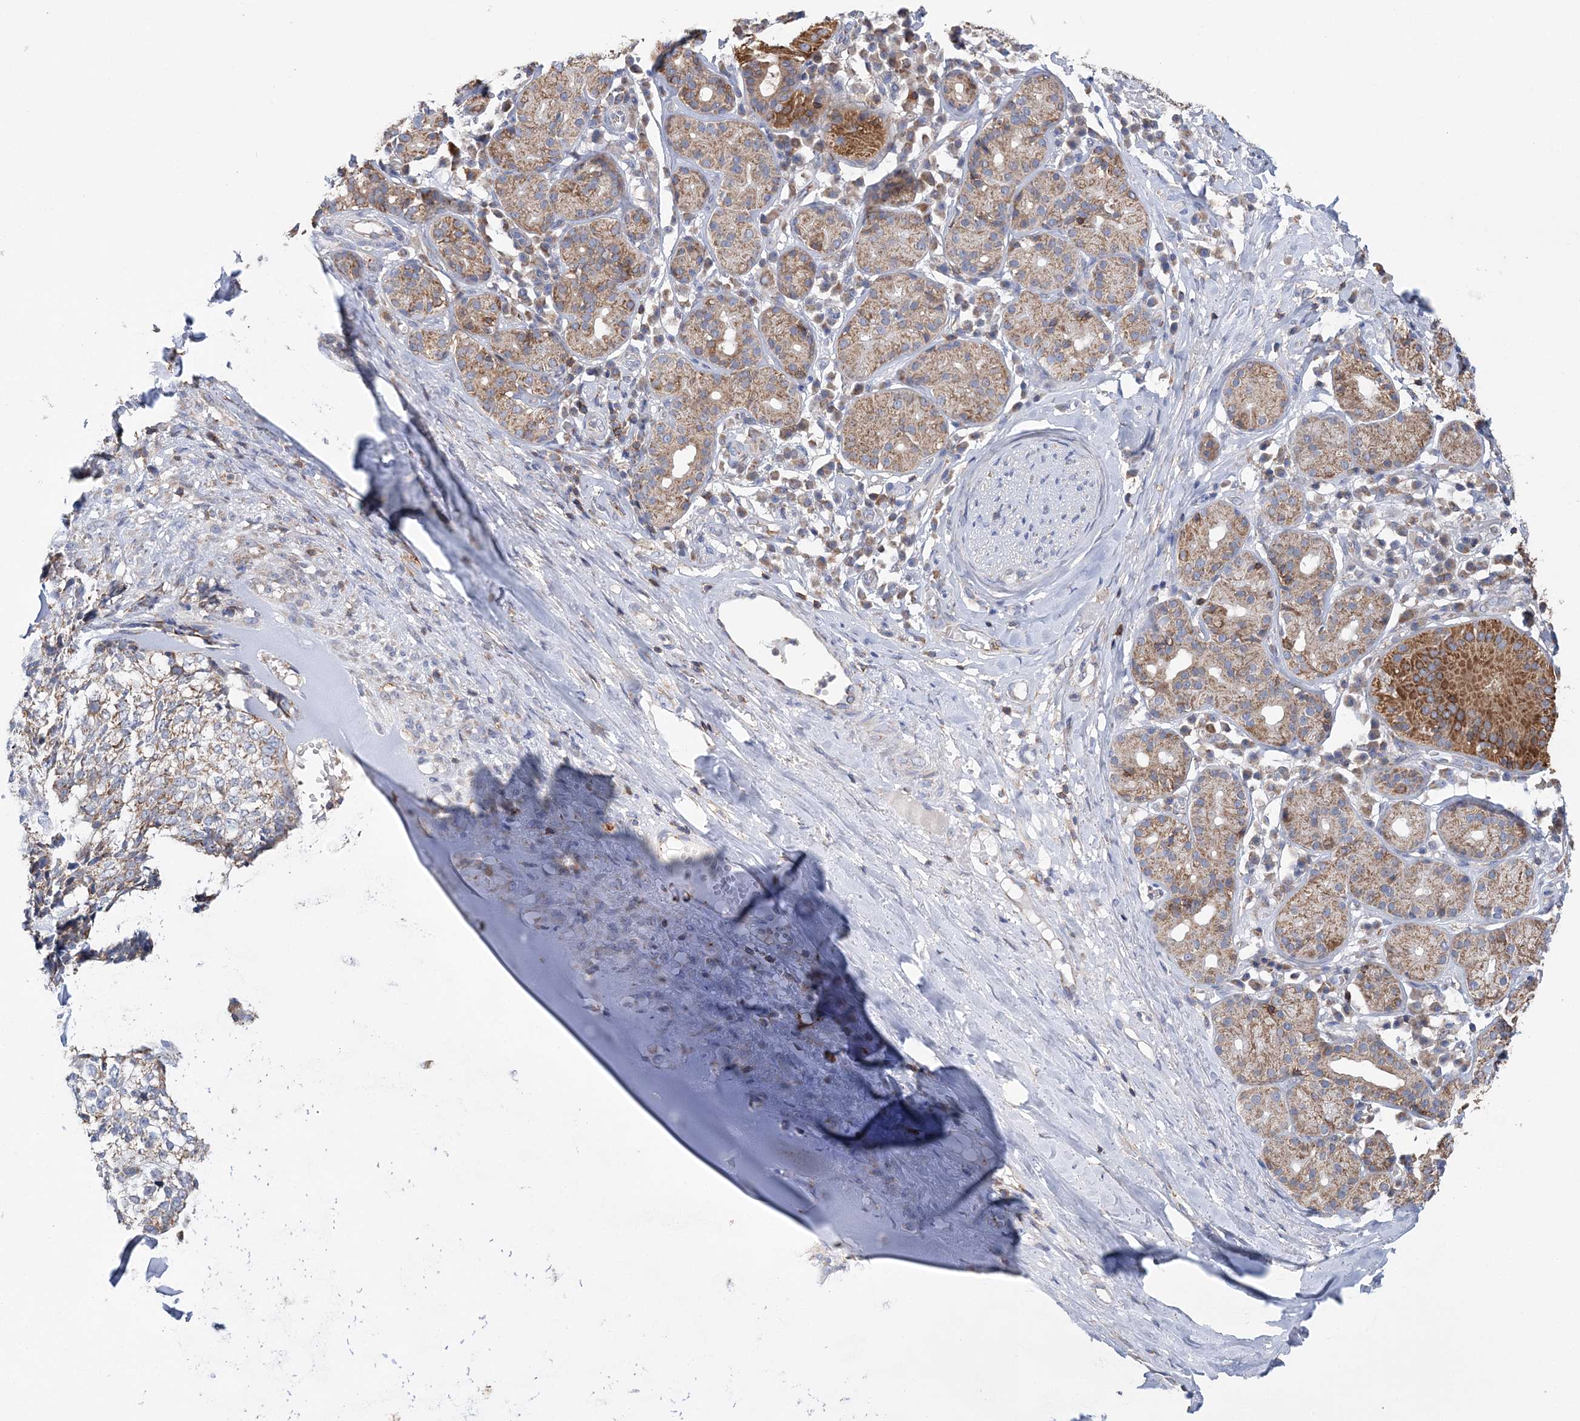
{"staining": {"intensity": "negative", "quantity": "none", "location": "none"}, "tissue": "adipose tissue", "cell_type": "Adipocytes", "image_type": "normal", "snomed": [{"axis": "morphology", "description": "Normal tissue, NOS"}, {"axis": "morphology", "description": "Basal cell carcinoma"}, {"axis": "topography", "description": "Cartilage tissue"}, {"axis": "topography", "description": "Nasopharynx"}, {"axis": "topography", "description": "Oral tissue"}], "caption": "Protein analysis of unremarkable adipose tissue demonstrates no significant staining in adipocytes.", "gene": "TTC32", "patient": {"sex": "female", "age": 77}}